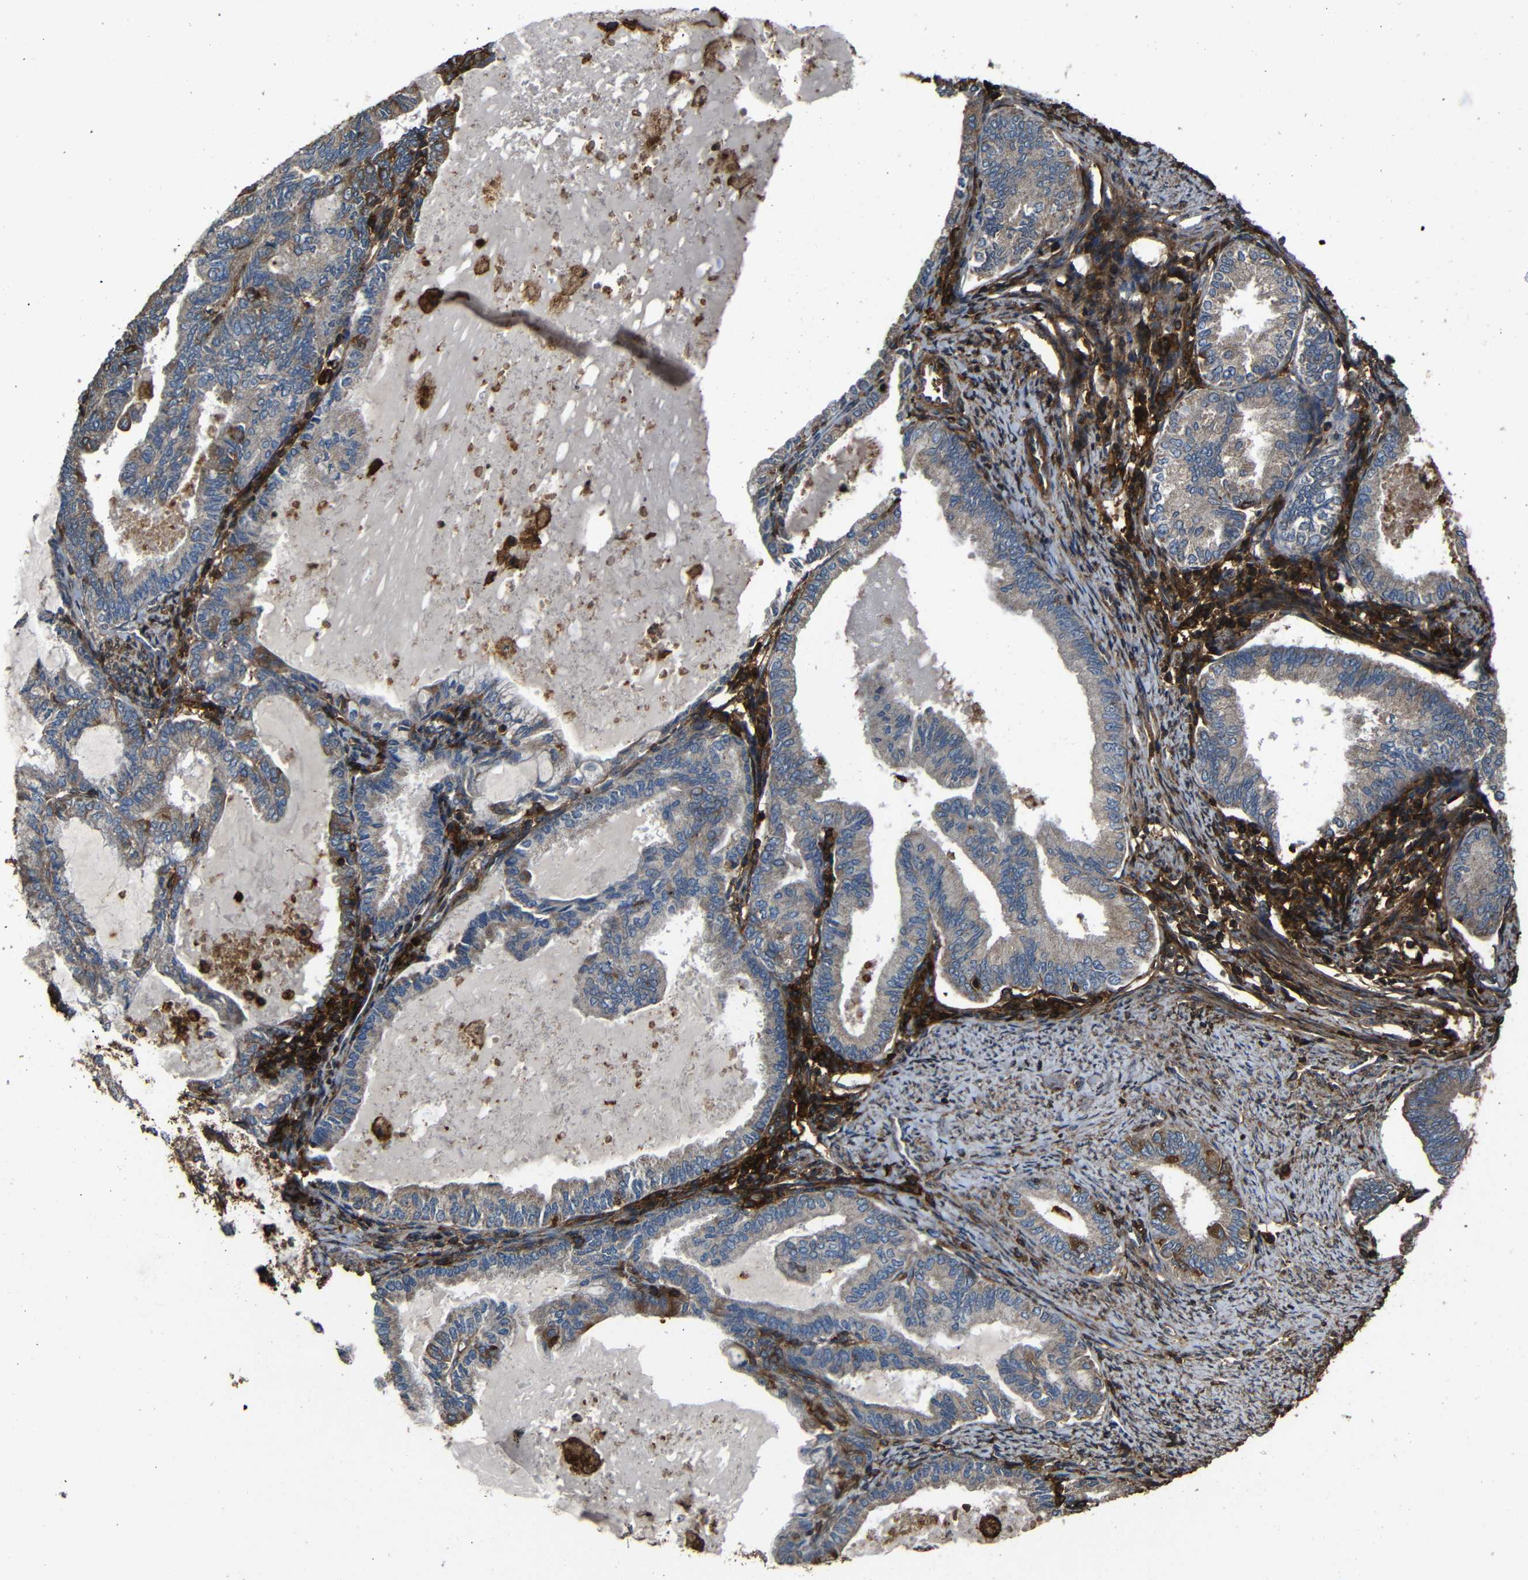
{"staining": {"intensity": "weak", "quantity": ">75%", "location": "cytoplasmic/membranous"}, "tissue": "endometrial cancer", "cell_type": "Tumor cells", "image_type": "cancer", "snomed": [{"axis": "morphology", "description": "Adenocarcinoma, NOS"}, {"axis": "topography", "description": "Endometrium"}], "caption": "Weak cytoplasmic/membranous protein staining is present in approximately >75% of tumor cells in endometrial adenocarcinoma.", "gene": "ADGRE5", "patient": {"sex": "female", "age": 86}}